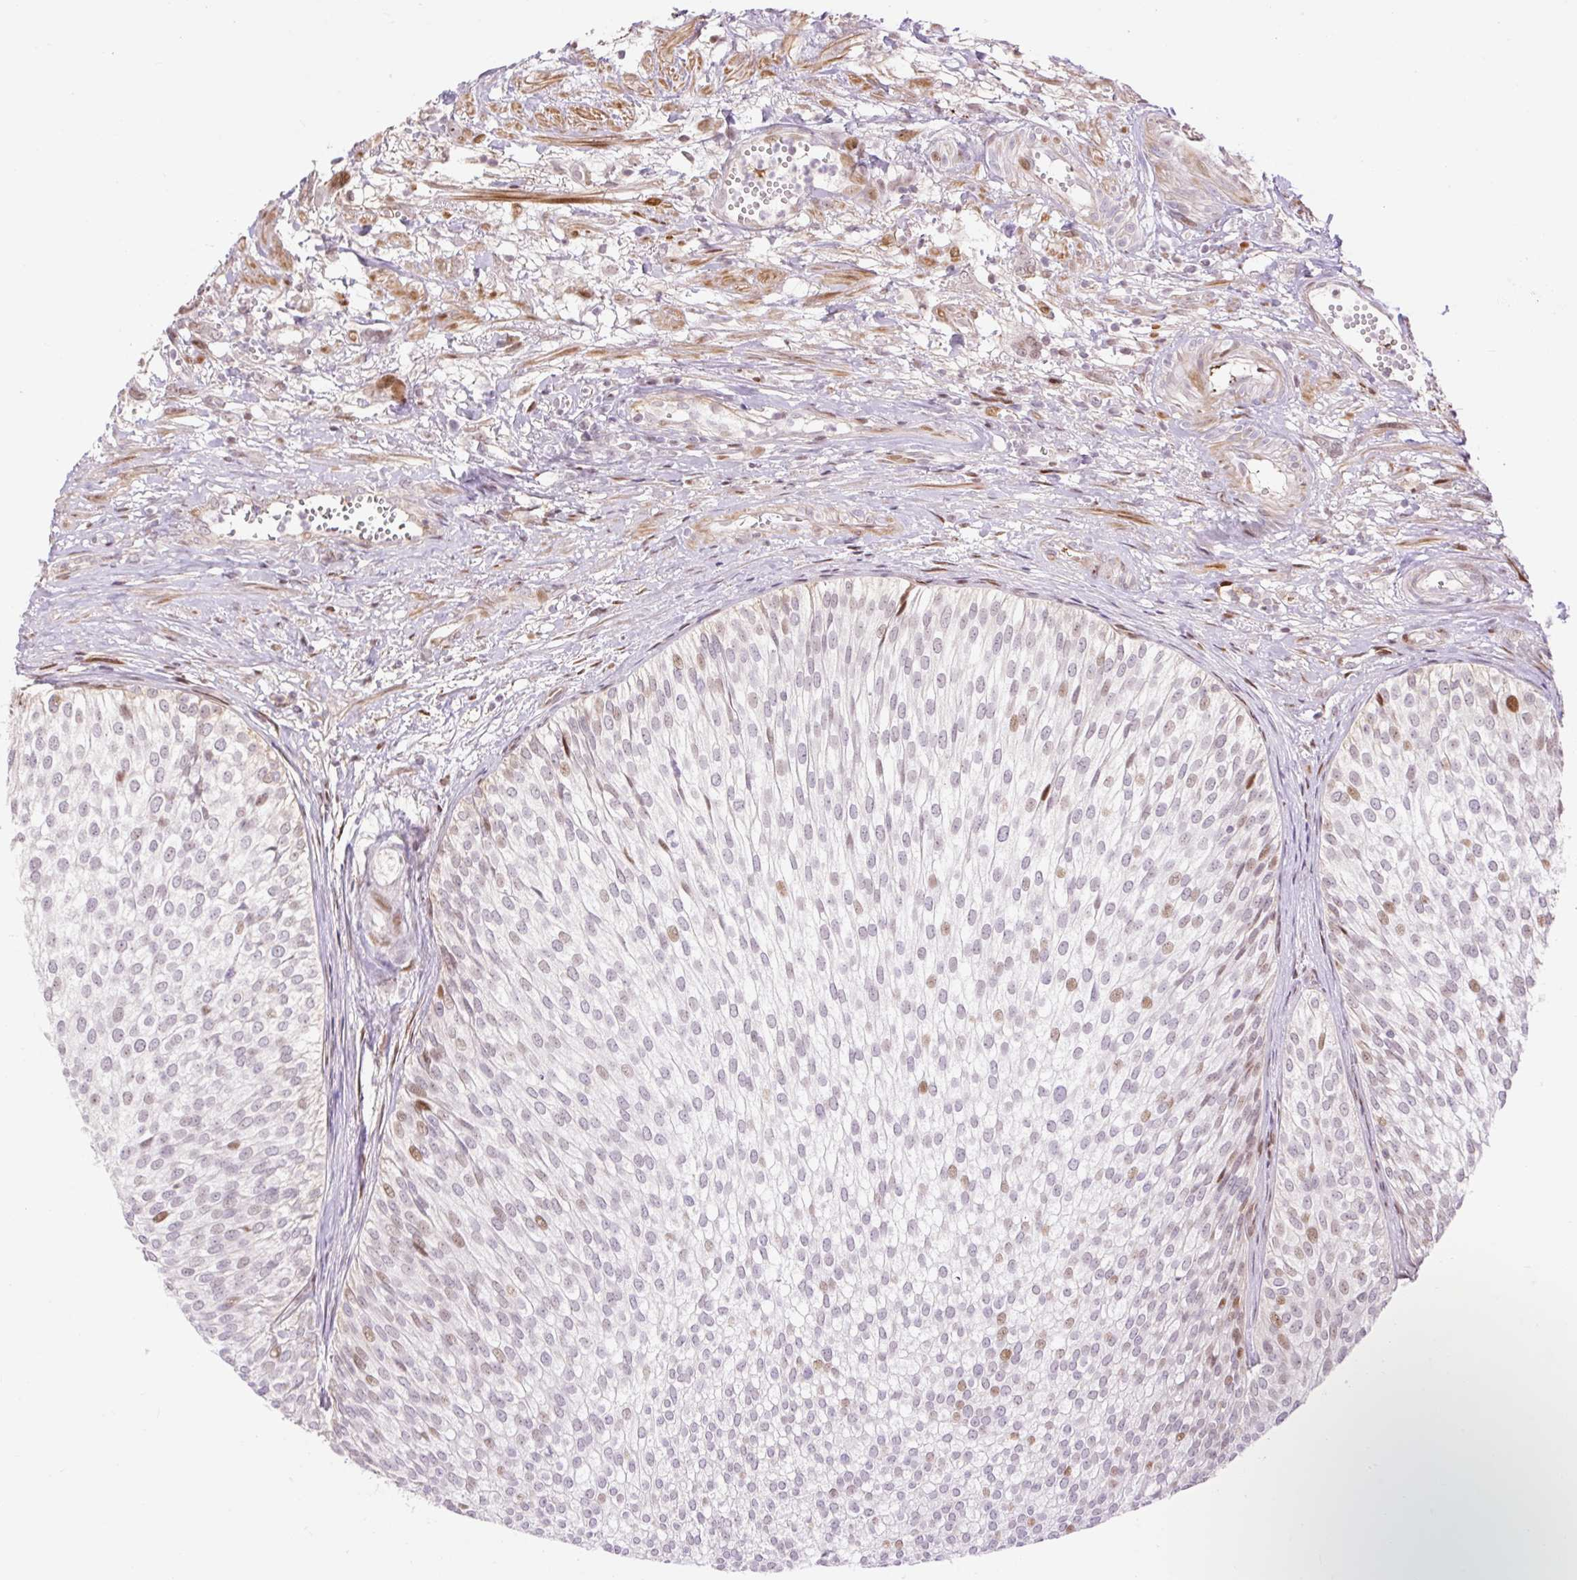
{"staining": {"intensity": "moderate", "quantity": "25%-75%", "location": "nuclear"}, "tissue": "urothelial cancer", "cell_type": "Tumor cells", "image_type": "cancer", "snomed": [{"axis": "morphology", "description": "Urothelial carcinoma, Low grade"}, {"axis": "topography", "description": "Urinary bladder"}], "caption": "Immunohistochemistry (IHC) of low-grade urothelial carcinoma shows medium levels of moderate nuclear staining in approximately 25%-75% of tumor cells. (DAB = brown stain, brightfield microscopy at high magnification).", "gene": "RIPPLY3", "patient": {"sex": "male", "age": 91}}